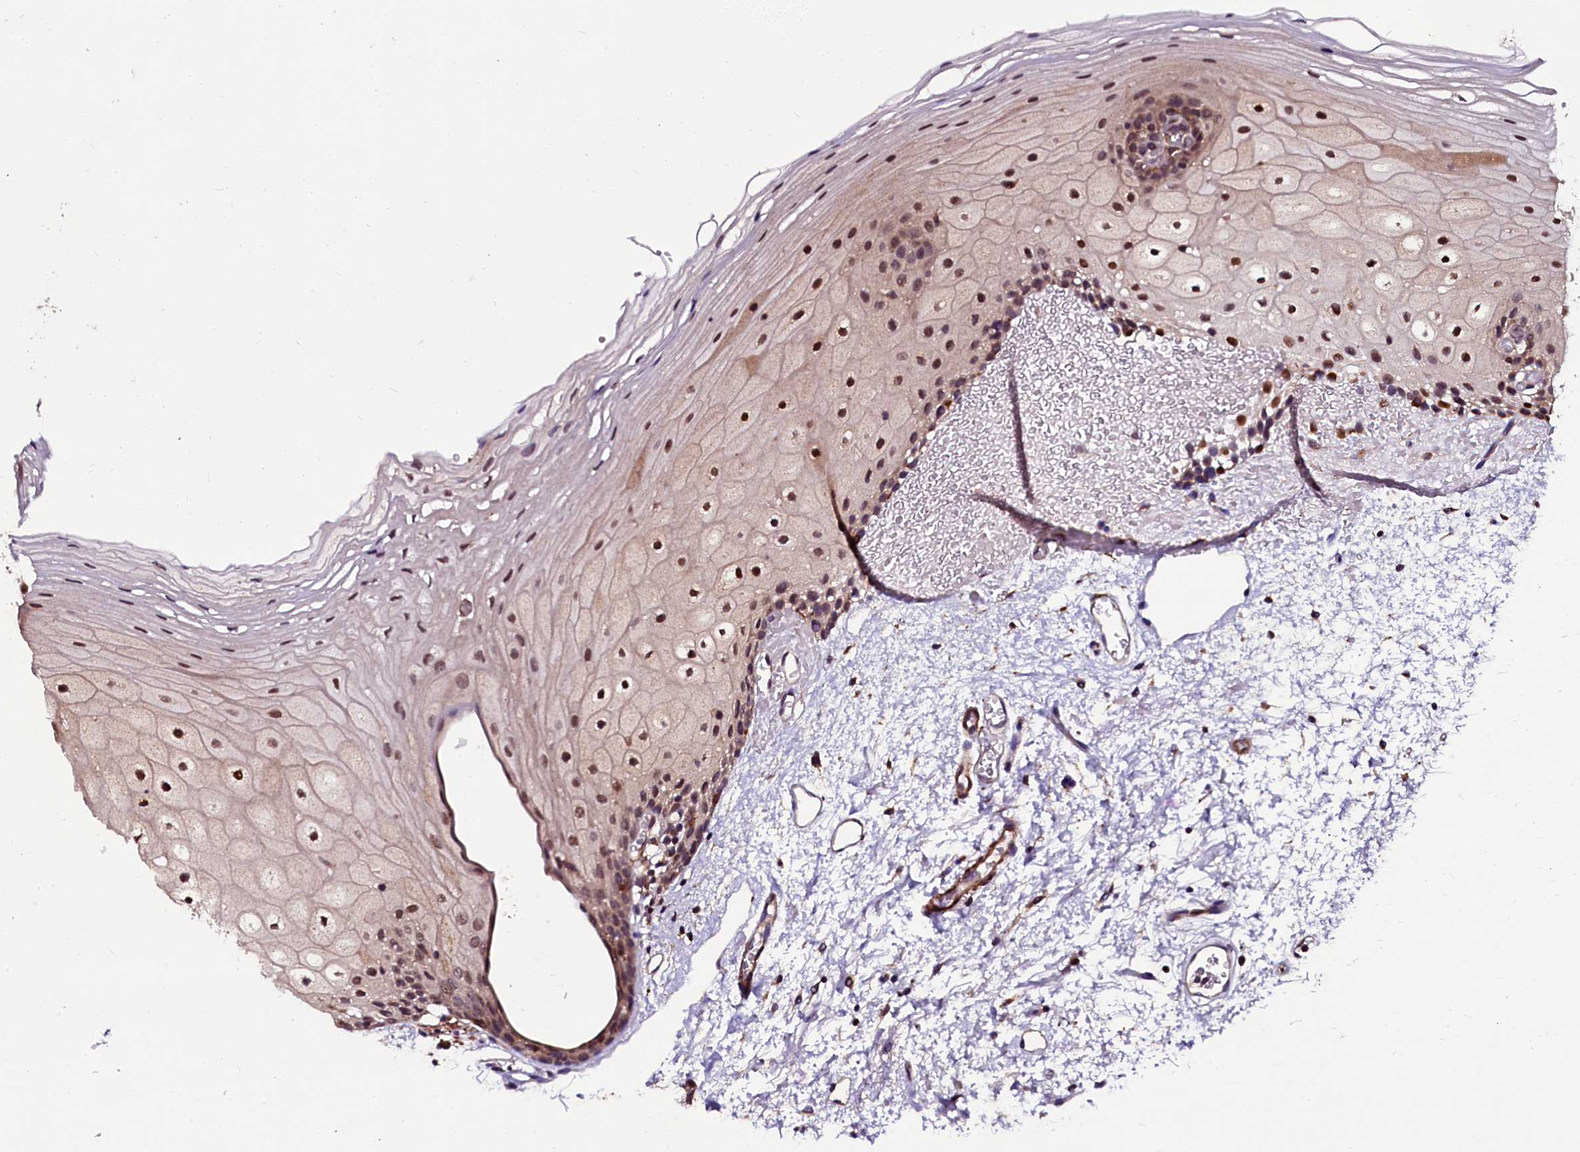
{"staining": {"intensity": "moderate", "quantity": ">75%", "location": "nuclear"}, "tissue": "oral mucosa", "cell_type": "Squamous epithelial cells", "image_type": "normal", "snomed": [{"axis": "morphology", "description": "Normal tissue, NOS"}, {"axis": "topography", "description": "Oral tissue"}], "caption": "Oral mucosa stained with DAB immunohistochemistry (IHC) demonstrates medium levels of moderate nuclear positivity in about >75% of squamous epithelial cells.", "gene": "N4BP1", "patient": {"sex": "female", "age": 70}}